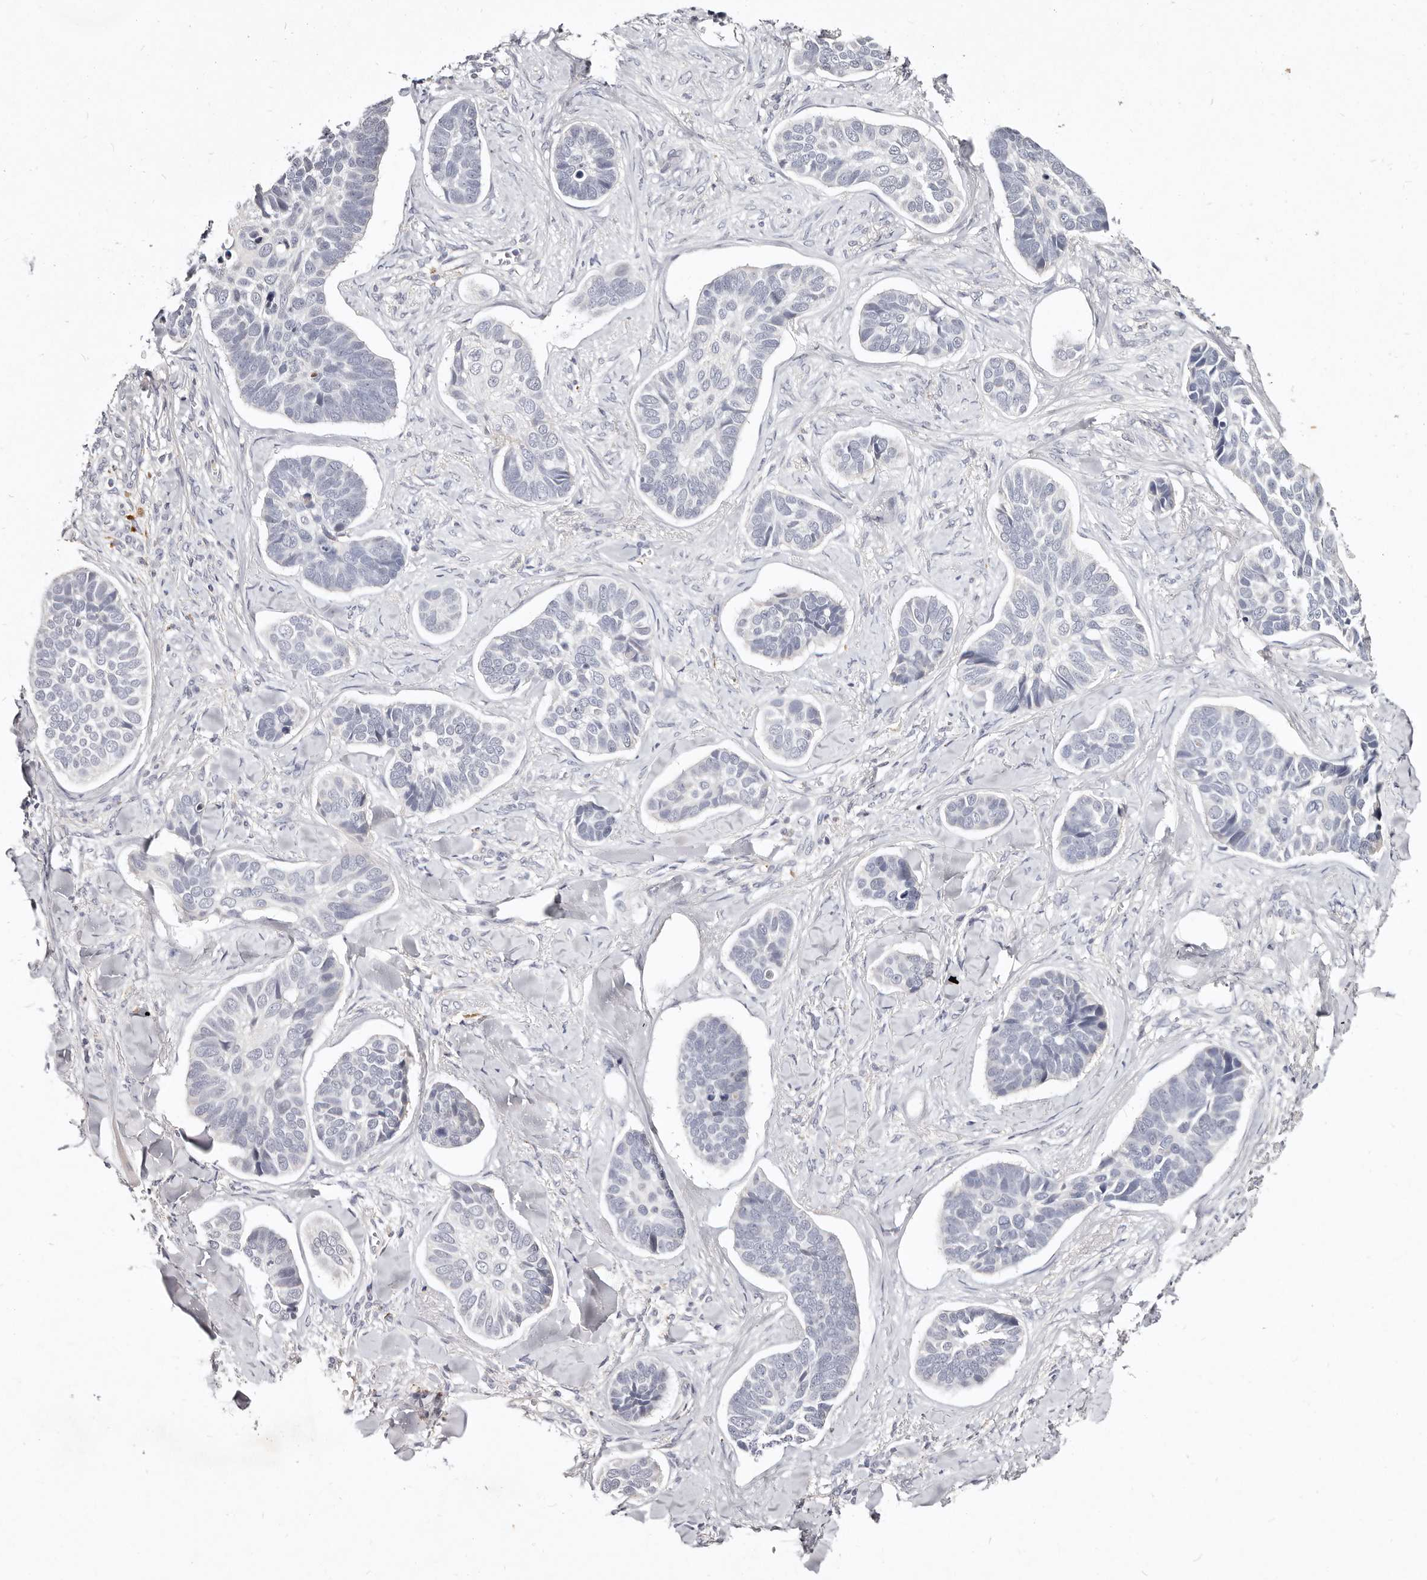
{"staining": {"intensity": "negative", "quantity": "none", "location": "none"}, "tissue": "skin cancer", "cell_type": "Tumor cells", "image_type": "cancer", "snomed": [{"axis": "morphology", "description": "Basal cell carcinoma"}, {"axis": "topography", "description": "Skin"}], "caption": "Tumor cells are negative for brown protein staining in skin basal cell carcinoma.", "gene": "MRPS33", "patient": {"sex": "male", "age": 62}}